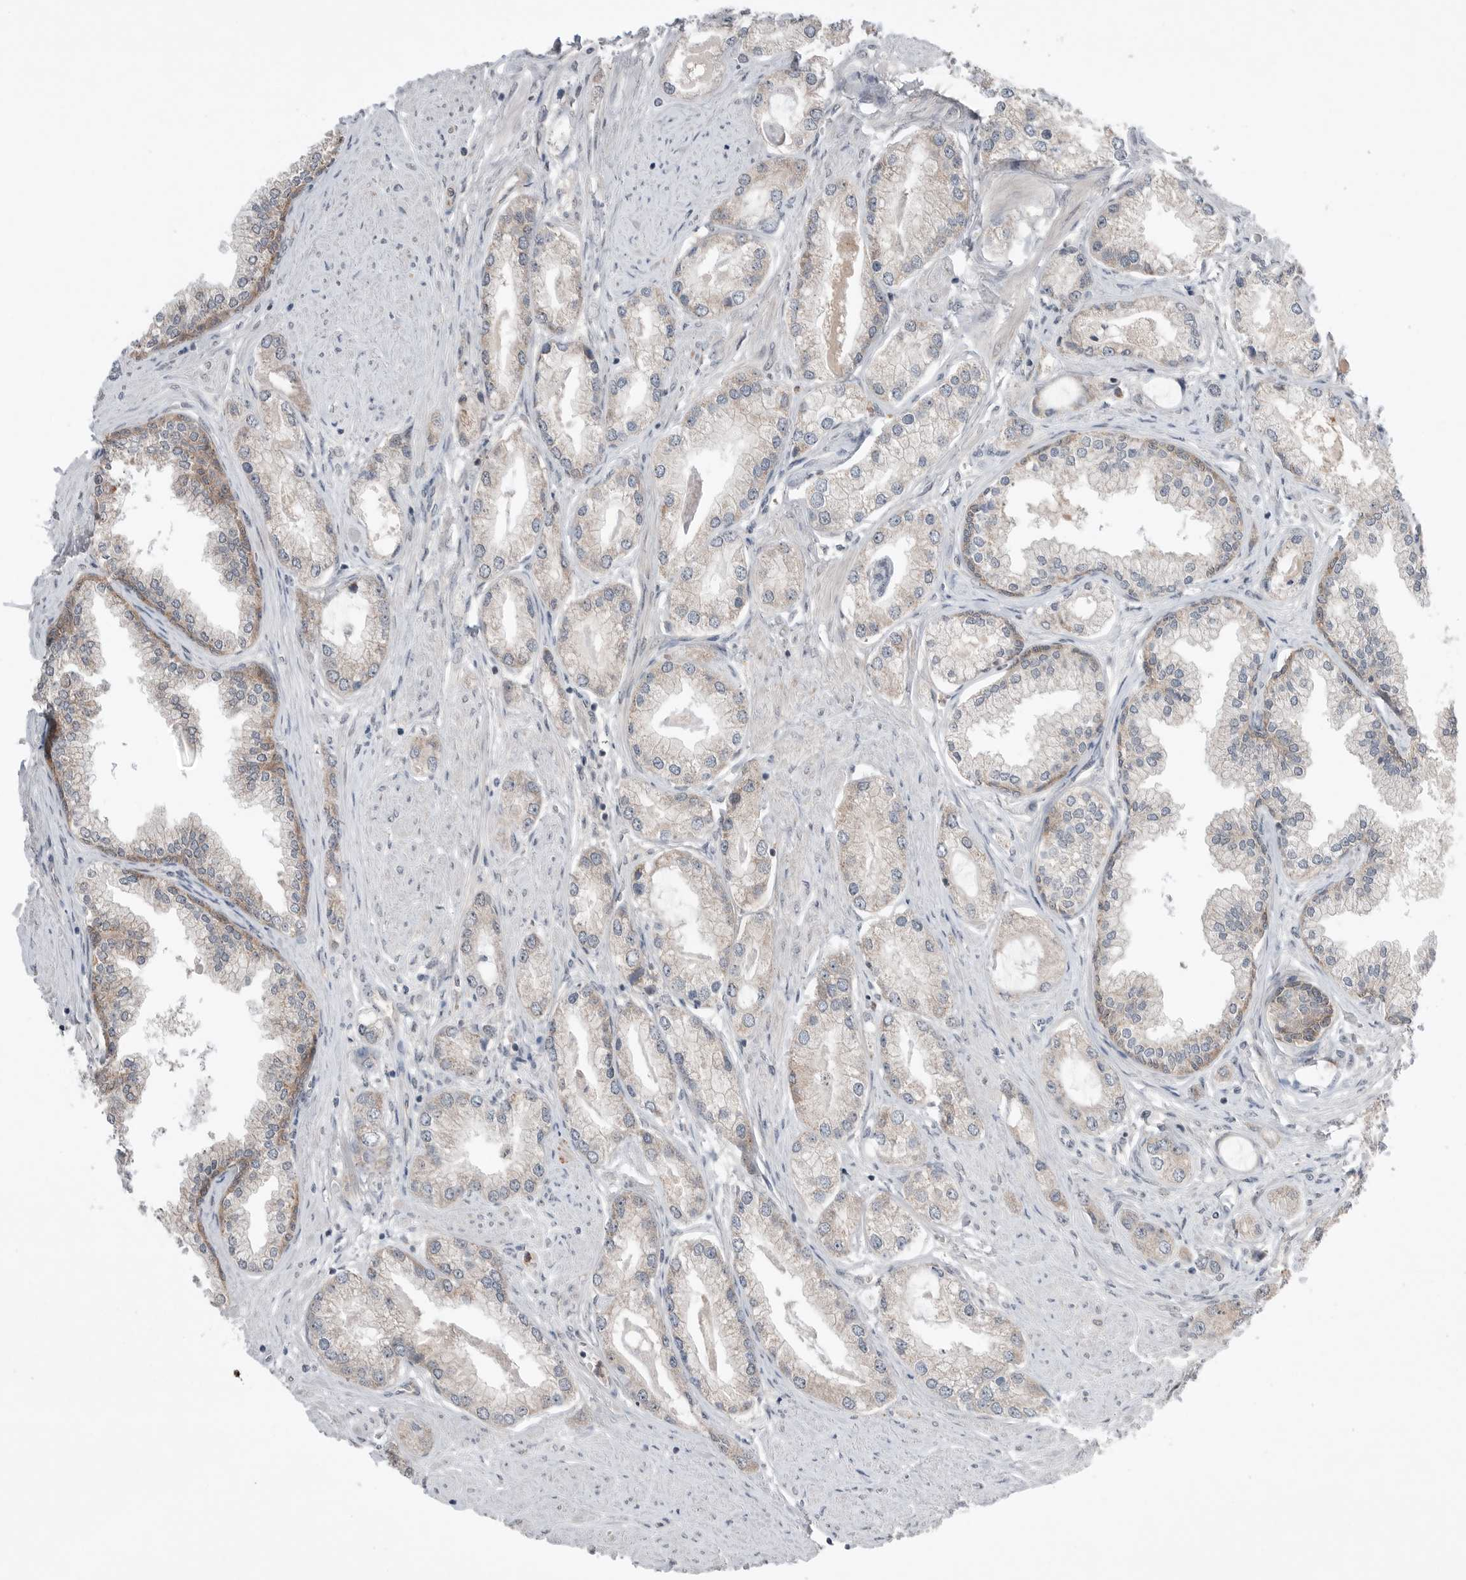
{"staining": {"intensity": "weak", "quantity": "25%-75%", "location": "cytoplasmic/membranous"}, "tissue": "prostate cancer", "cell_type": "Tumor cells", "image_type": "cancer", "snomed": [{"axis": "morphology", "description": "Adenocarcinoma, Low grade"}, {"axis": "topography", "description": "Prostate"}], "caption": "Prostate cancer (adenocarcinoma (low-grade)) stained with DAB immunohistochemistry (IHC) displays low levels of weak cytoplasmic/membranous expression in about 25%-75% of tumor cells.", "gene": "NTAQ1", "patient": {"sex": "male", "age": 62}}